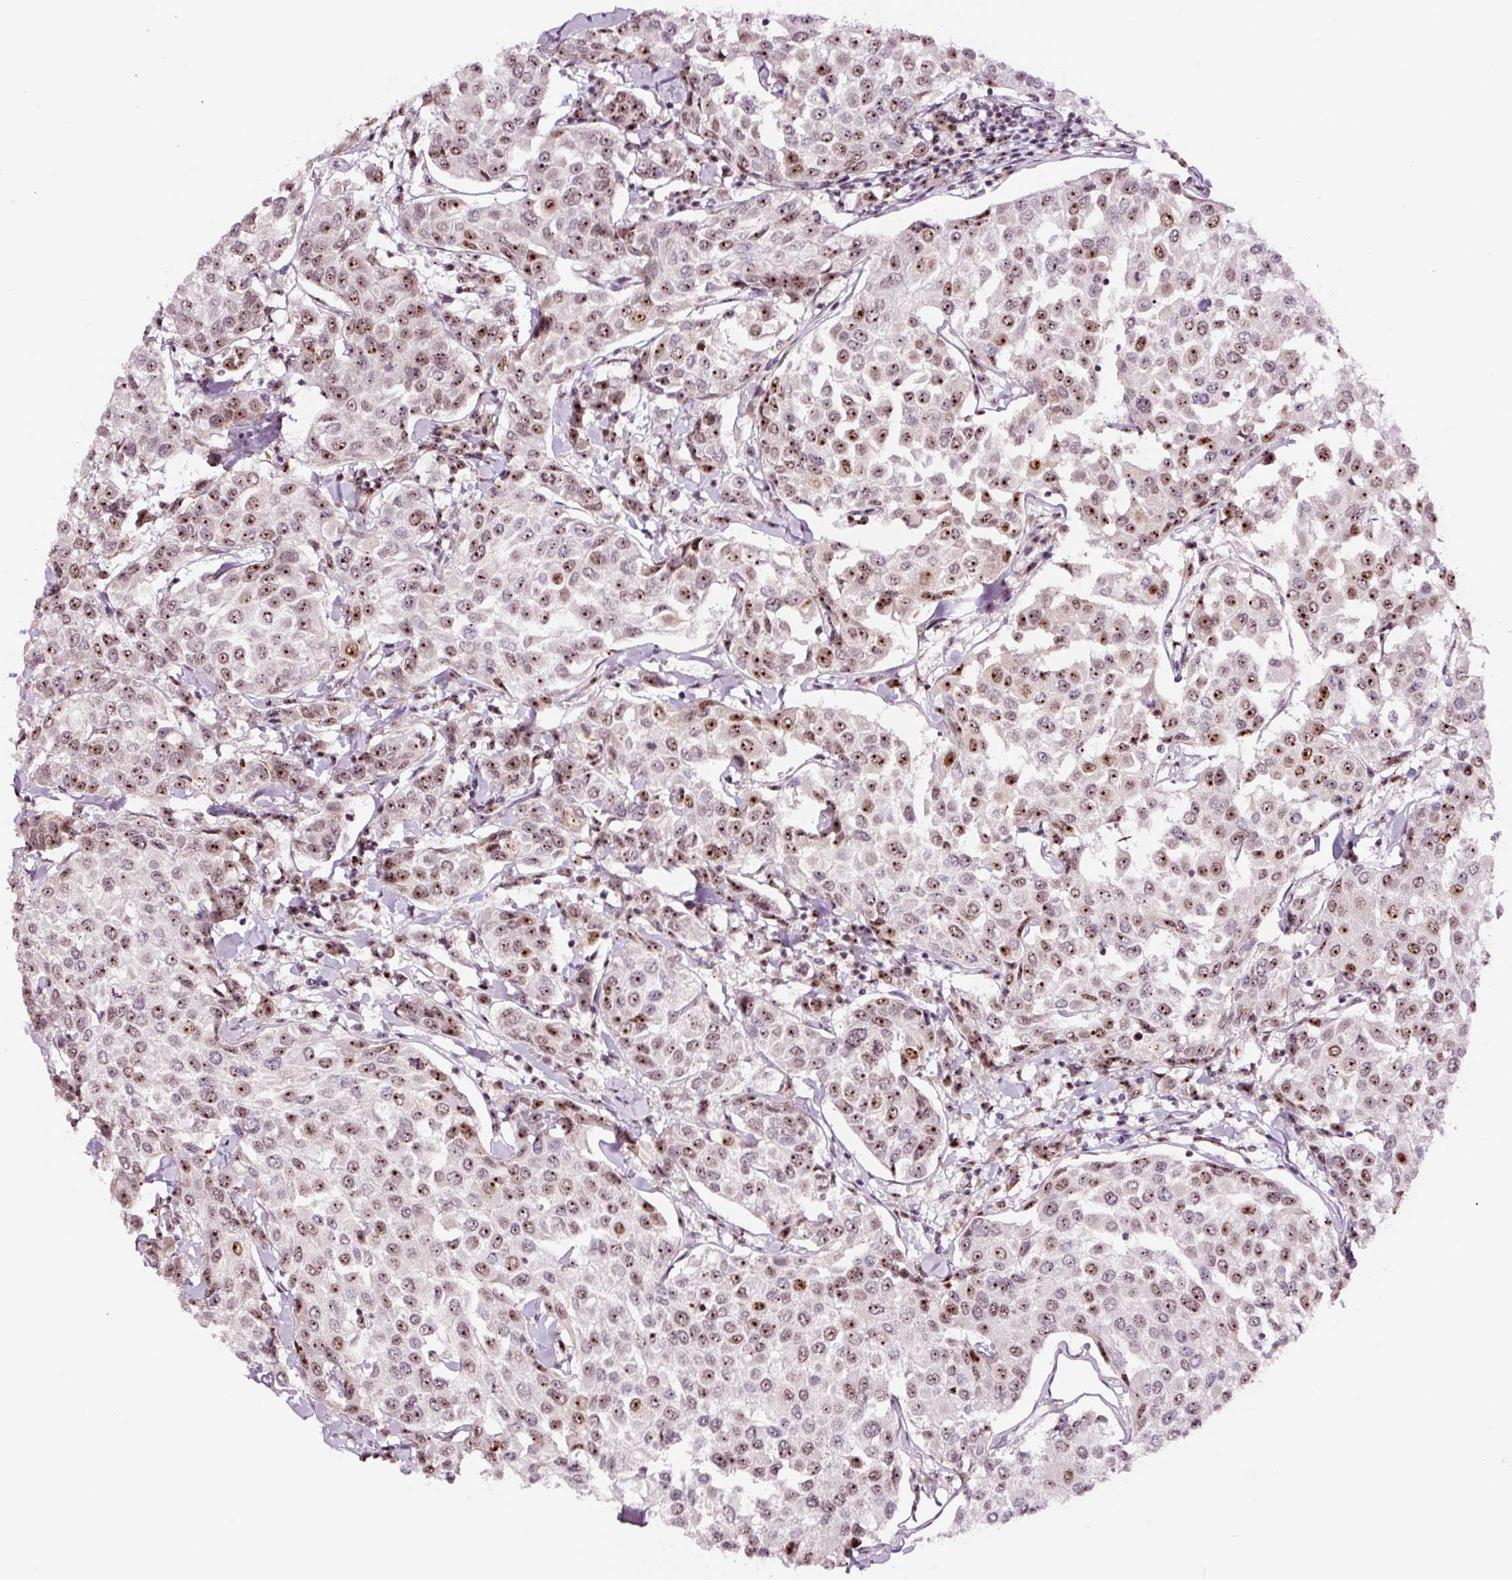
{"staining": {"intensity": "moderate", "quantity": ">75%", "location": "nuclear"}, "tissue": "breast cancer", "cell_type": "Tumor cells", "image_type": "cancer", "snomed": [{"axis": "morphology", "description": "Duct carcinoma"}, {"axis": "topography", "description": "Breast"}], "caption": "Invasive ductal carcinoma (breast) tissue demonstrates moderate nuclear expression in about >75% of tumor cells", "gene": "GNL3", "patient": {"sex": "female", "age": 55}}